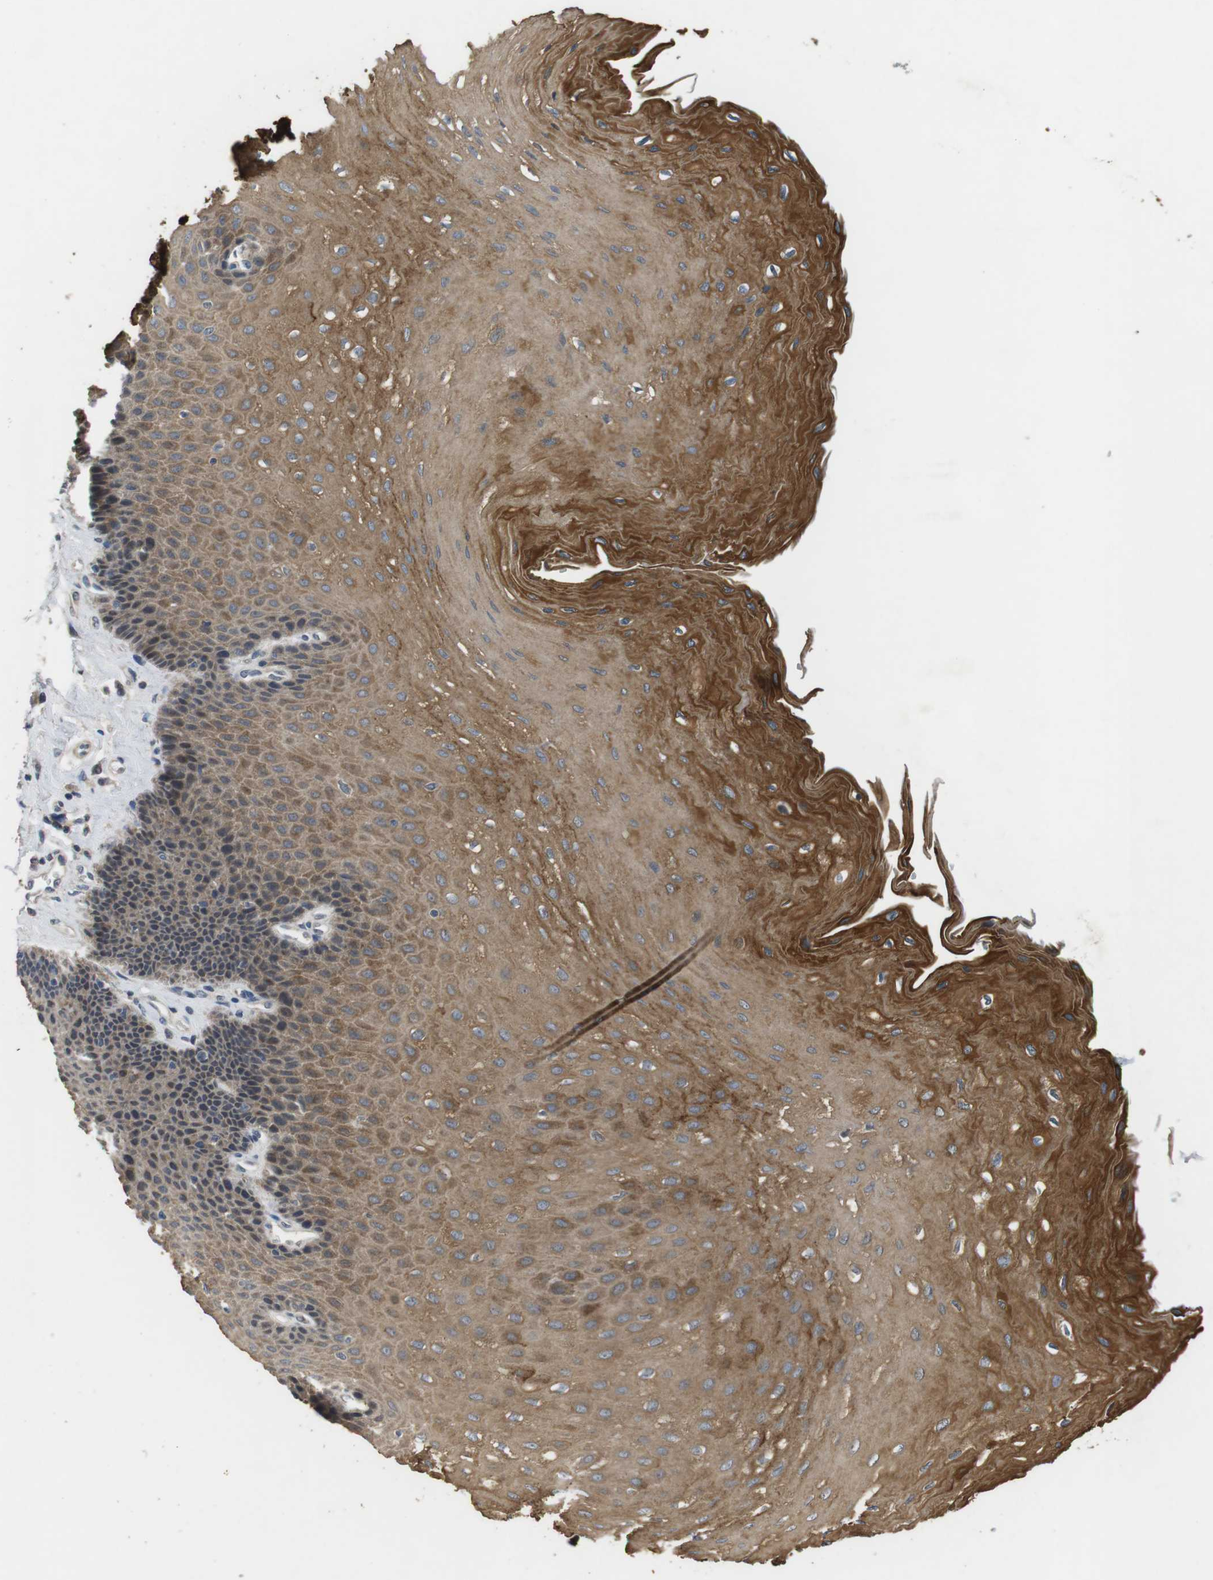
{"staining": {"intensity": "moderate", "quantity": ">75%", "location": "cytoplasmic/membranous"}, "tissue": "esophagus", "cell_type": "Squamous epithelial cells", "image_type": "normal", "snomed": [{"axis": "morphology", "description": "Normal tissue, NOS"}, {"axis": "topography", "description": "Esophagus"}], "caption": "Immunohistochemistry (IHC) (DAB) staining of normal human esophagus demonstrates moderate cytoplasmic/membranous protein expression in about >75% of squamous epithelial cells.", "gene": "ADGRL3", "patient": {"sex": "female", "age": 72}}